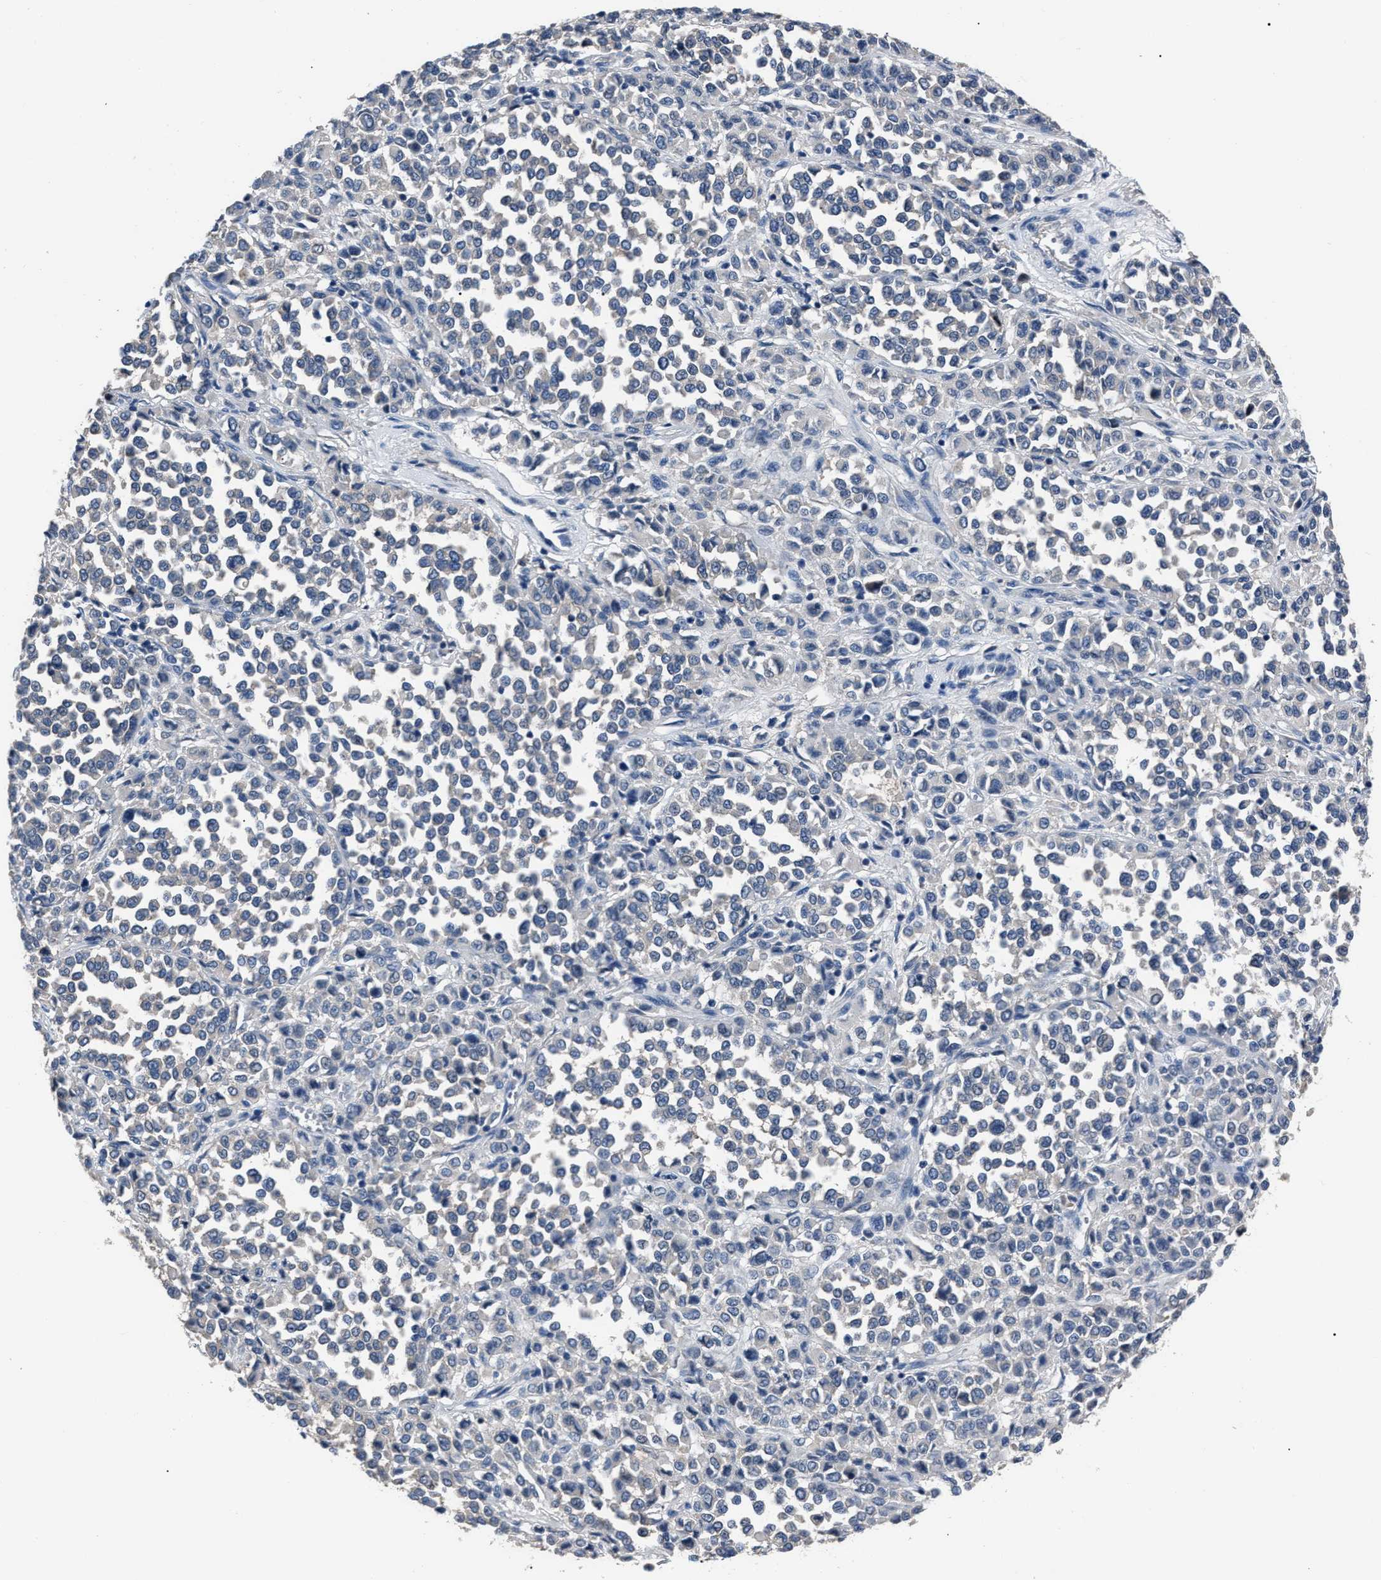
{"staining": {"intensity": "negative", "quantity": "none", "location": "none"}, "tissue": "melanoma", "cell_type": "Tumor cells", "image_type": "cancer", "snomed": [{"axis": "morphology", "description": "Malignant melanoma, Metastatic site"}, {"axis": "topography", "description": "Pancreas"}], "caption": "Tumor cells are negative for brown protein staining in malignant melanoma (metastatic site). (Stains: DAB IHC with hematoxylin counter stain, Microscopy: brightfield microscopy at high magnification).", "gene": "LRWD1", "patient": {"sex": "female", "age": 30}}